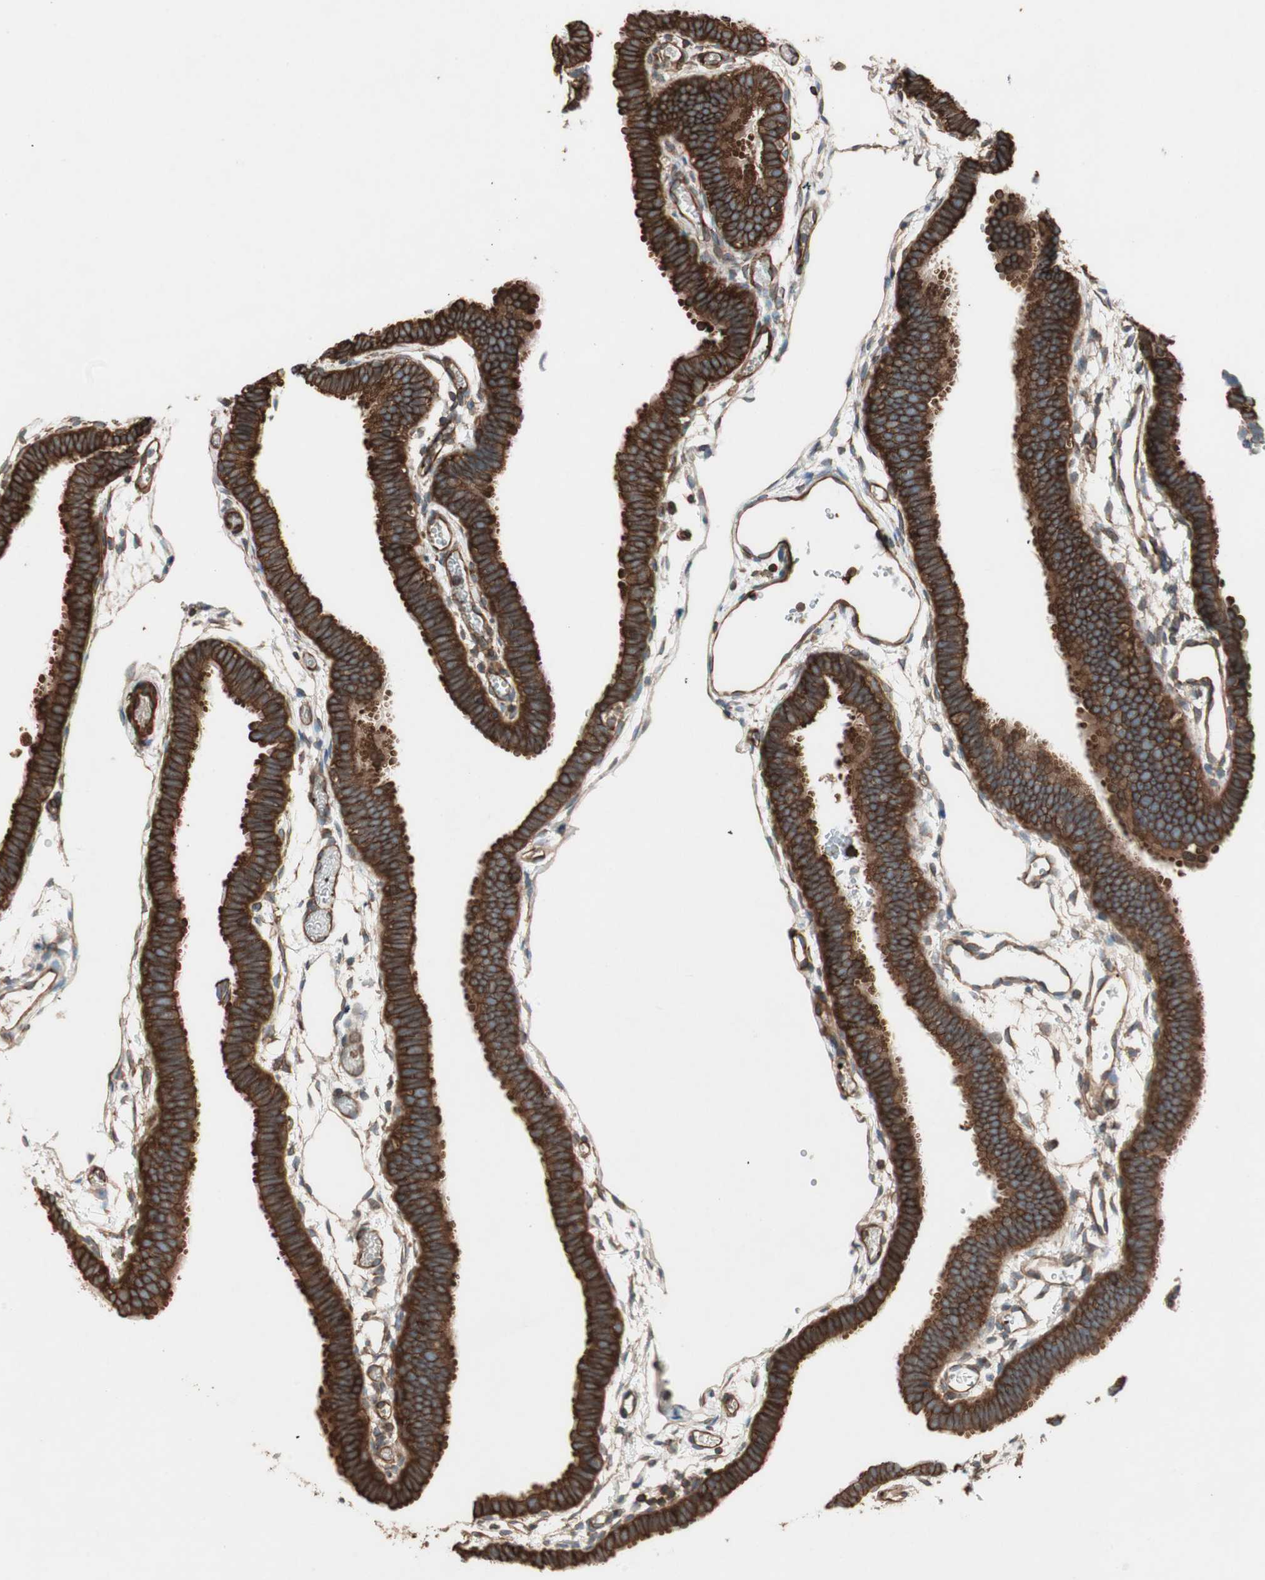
{"staining": {"intensity": "strong", "quantity": ">75%", "location": "cytoplasmic/membranous"}, "tissue": "fallopian tube", "cell_type": "Glandular cells", "image_type": "normal", "snomed": [{"axis": "morphology", "description": "Normal tissue, NOS"}, {"axis": "topography", "description": "Fallopian tube"}], "caption": "The photomicrograph reveals staining of normal fallopian tube, revealing strong cytoplasmic/membranous protein expression (brown color) within glandular cells.", "gene": "TCP11L1", "patient": {"sex": "female", "age": 29}}